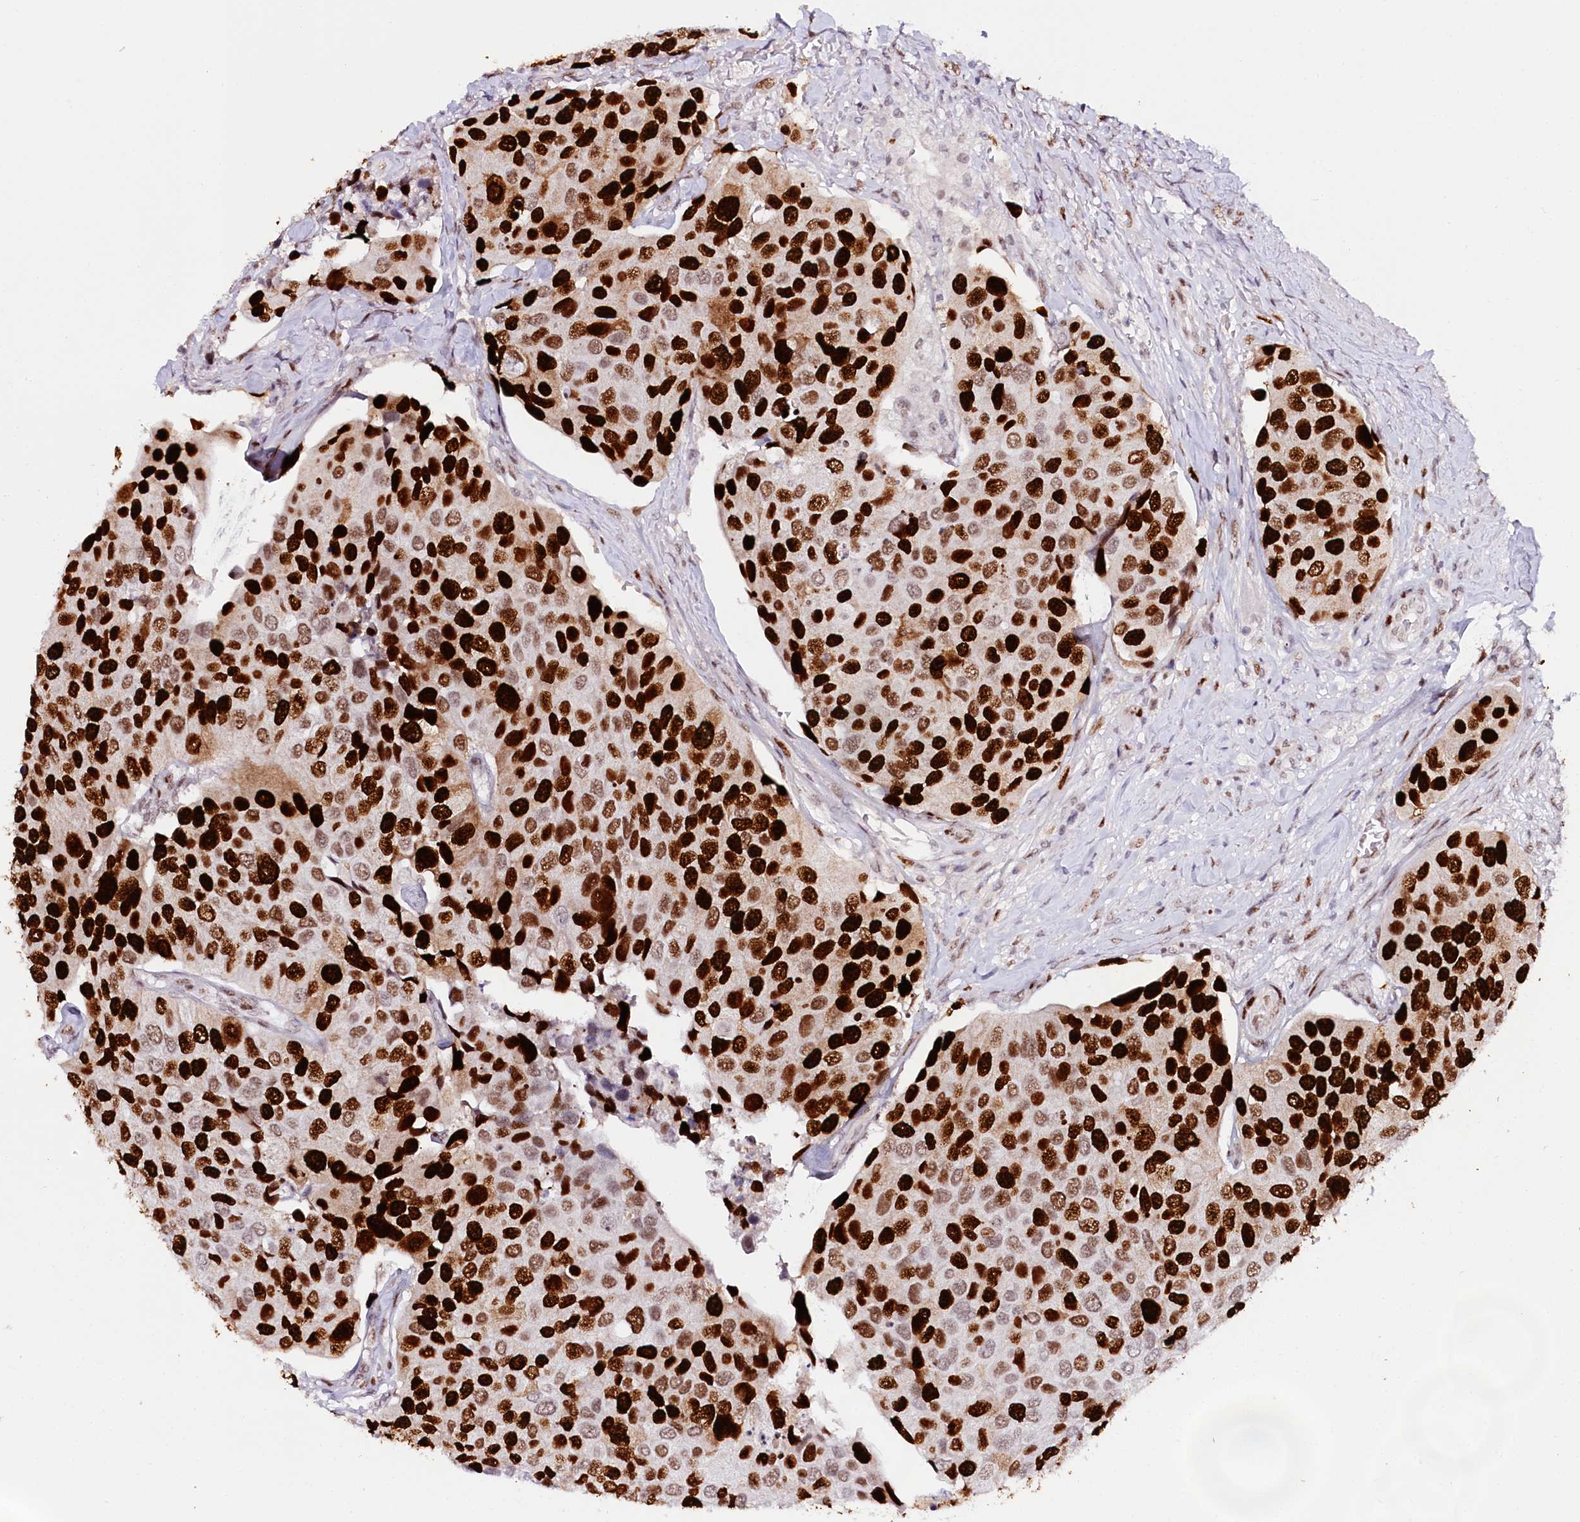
{"staining": {"intensity": "strong", "quantity": ">75%", "location": "nuclear"}, "tissue": "urothelial cancer", "cell_type": "Tumor cells", "image_type": "cancer", "snomed": [{"axis": "morphology", "description": "Urothelial carcinoma, High grade"}, {"axis": "topography", "description": "Urinary bladder"}], "caption": "Protein expression analysis of urothelial cancer exhibits strong nuclear positivity in about >75% of tumor cells. (DAB (3,3'-diaminobenzidine) IHC, brown staining for protein, blue staining for nuclei).", "gene": "TP53", "patient": {"sex": "male", "age": 74}}